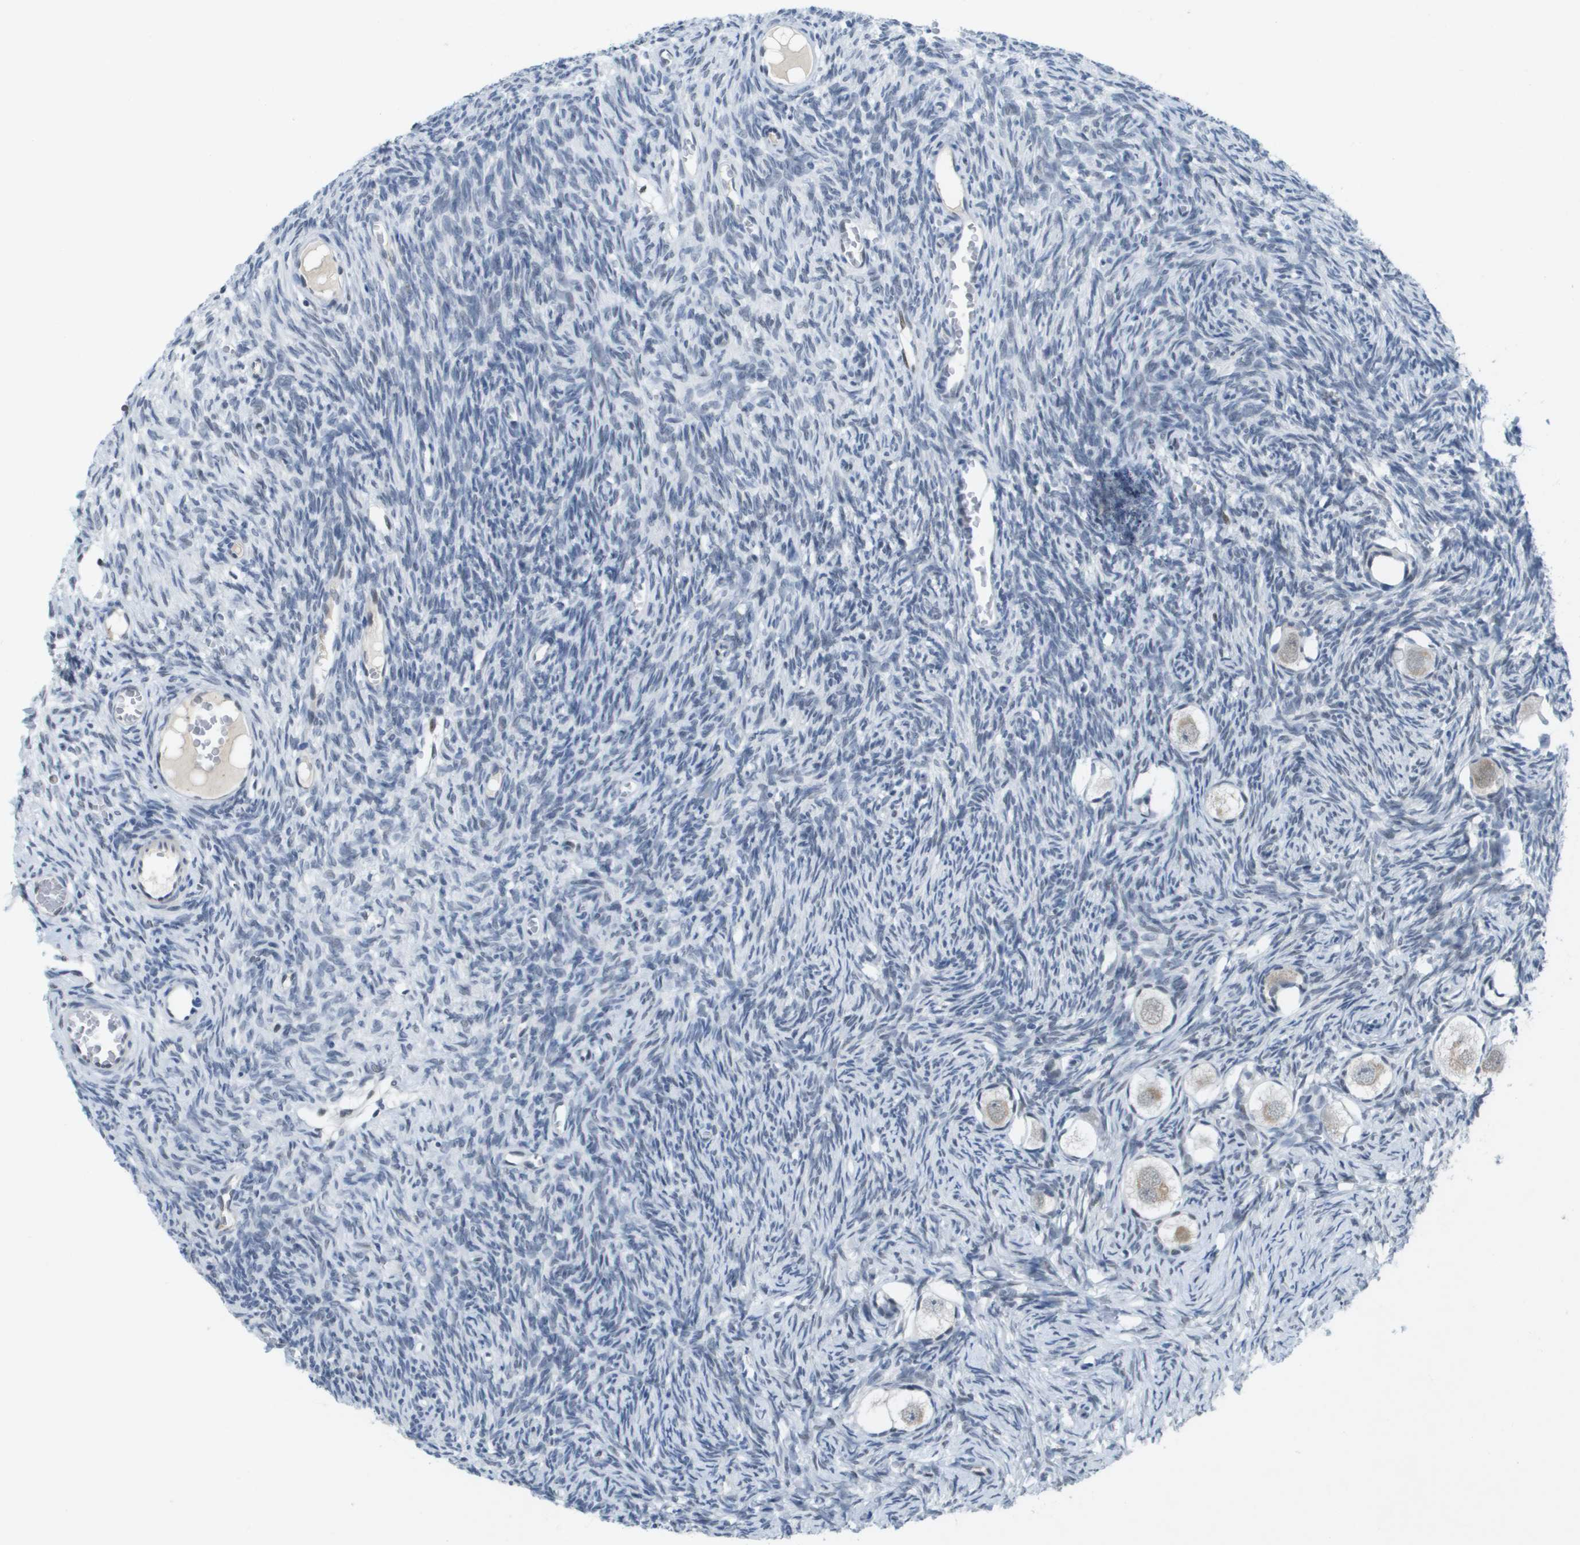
{"staining": {"intensity": "weak", "quantity": "<25%", "location": "cytoplasmic/membranous"}, "tissue": "ovary", "cell_type": "Follicle cells", "image_type": "normal", "snomed": [{"axis": "morphology", "description": "Normal tissue, NOS"}, {"axis": "topography", "description": "Ovary"}], "caption": "The IHC histopathology image has no significant staining in follicle cells of ovary.", "gene": "TP53RK", "patient": {"sex": "female", "age": 27}}